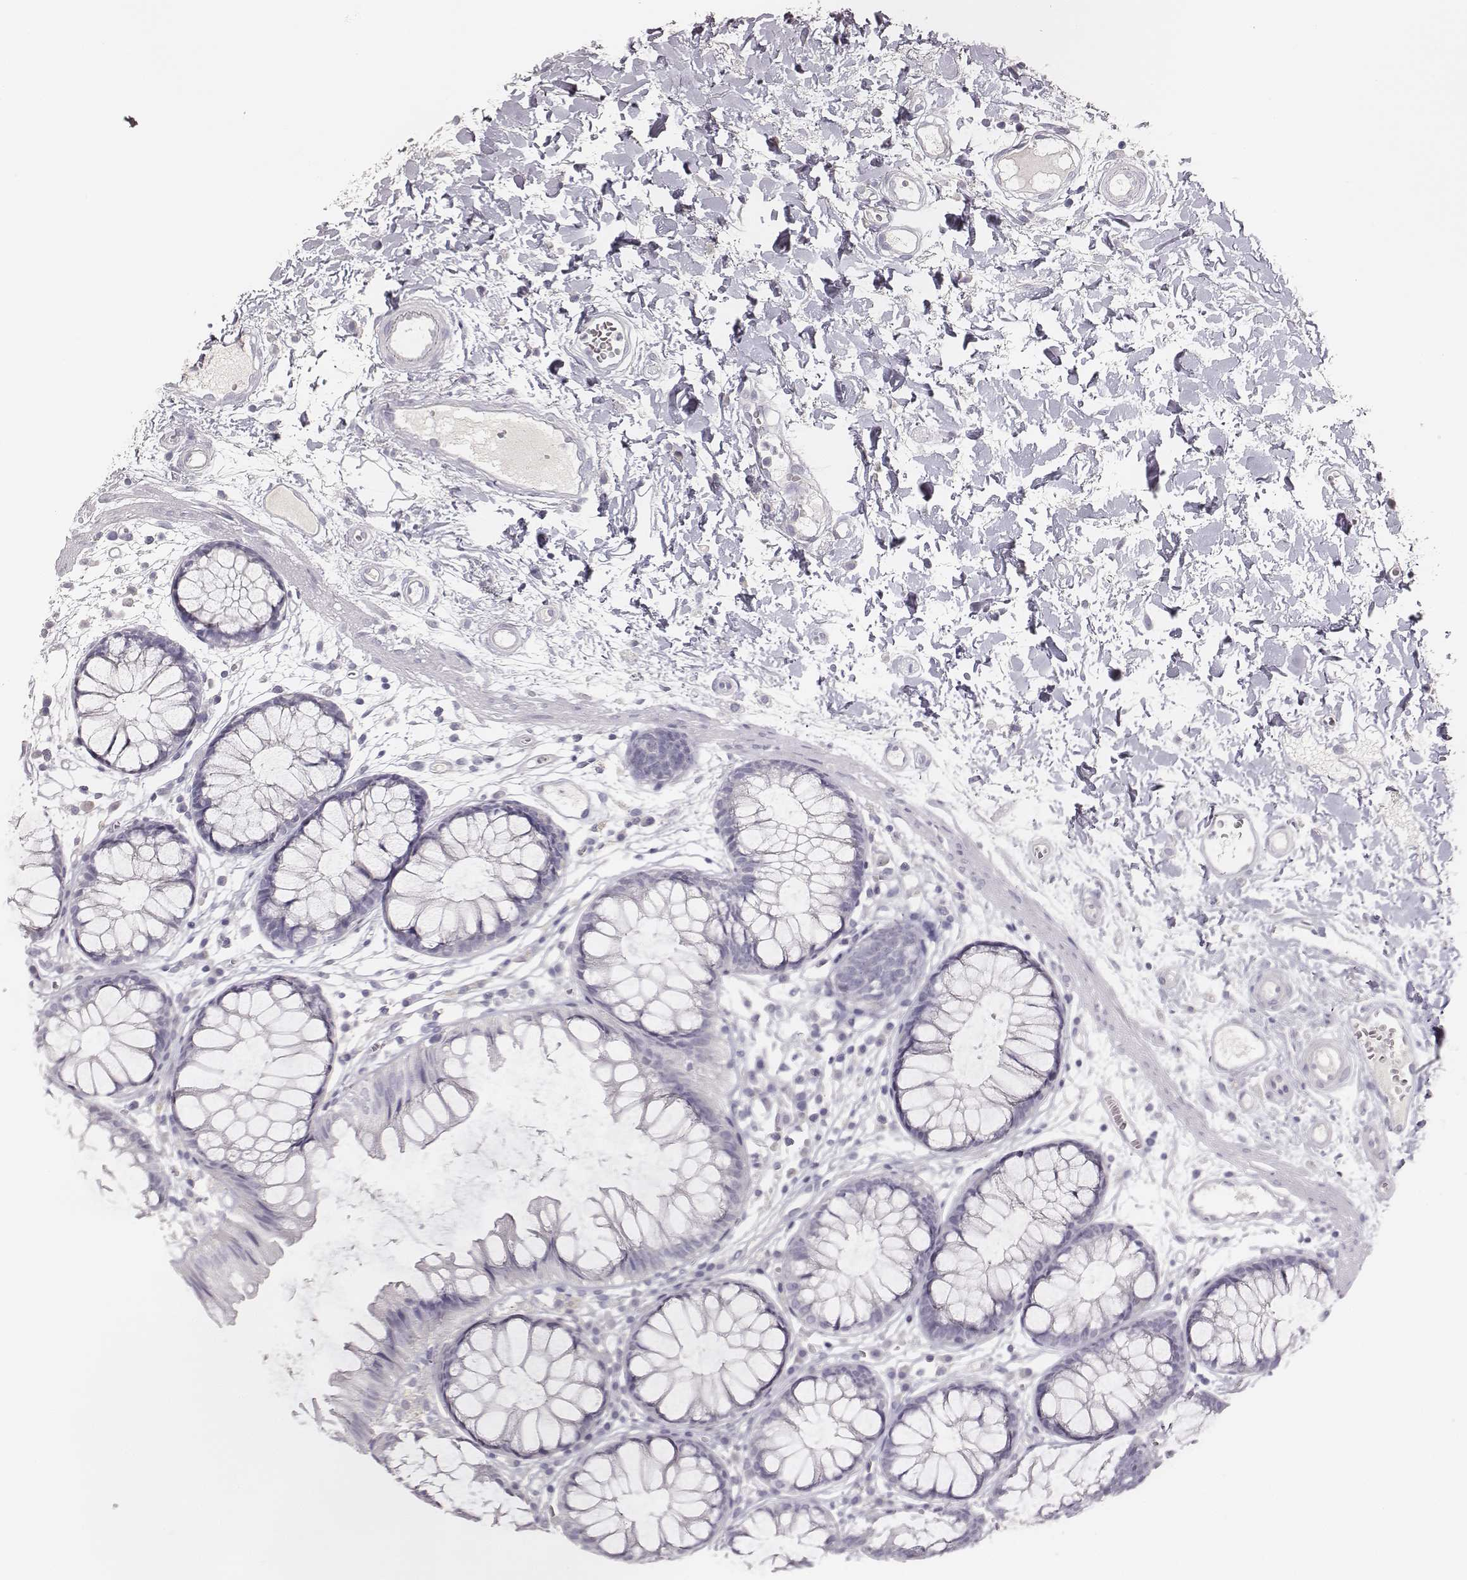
{"staining": {"intensity": "negative", "quantity": "none", "location": "none"}, "tissue": "colon", "cell_type": "Endothelial cells", "image_type": "normal", "snomed": [{"axis": "morphology", "description": "Normal tissue, NOS"}, {"axis": "morphology", "description": "Adenocarcinoma, NOS"}, {"axis": "topography", "description": "Colon"}], "caption": "Colon was stained to show a protein in brown. There is no significant staining in endothelial cells. (DAB (3,3'-diaminobenzidine) IHC visualized using brightfield microscopy, high magnification).", "gene": "MYH6", "patient": {"sex": "male", "age": 65}}